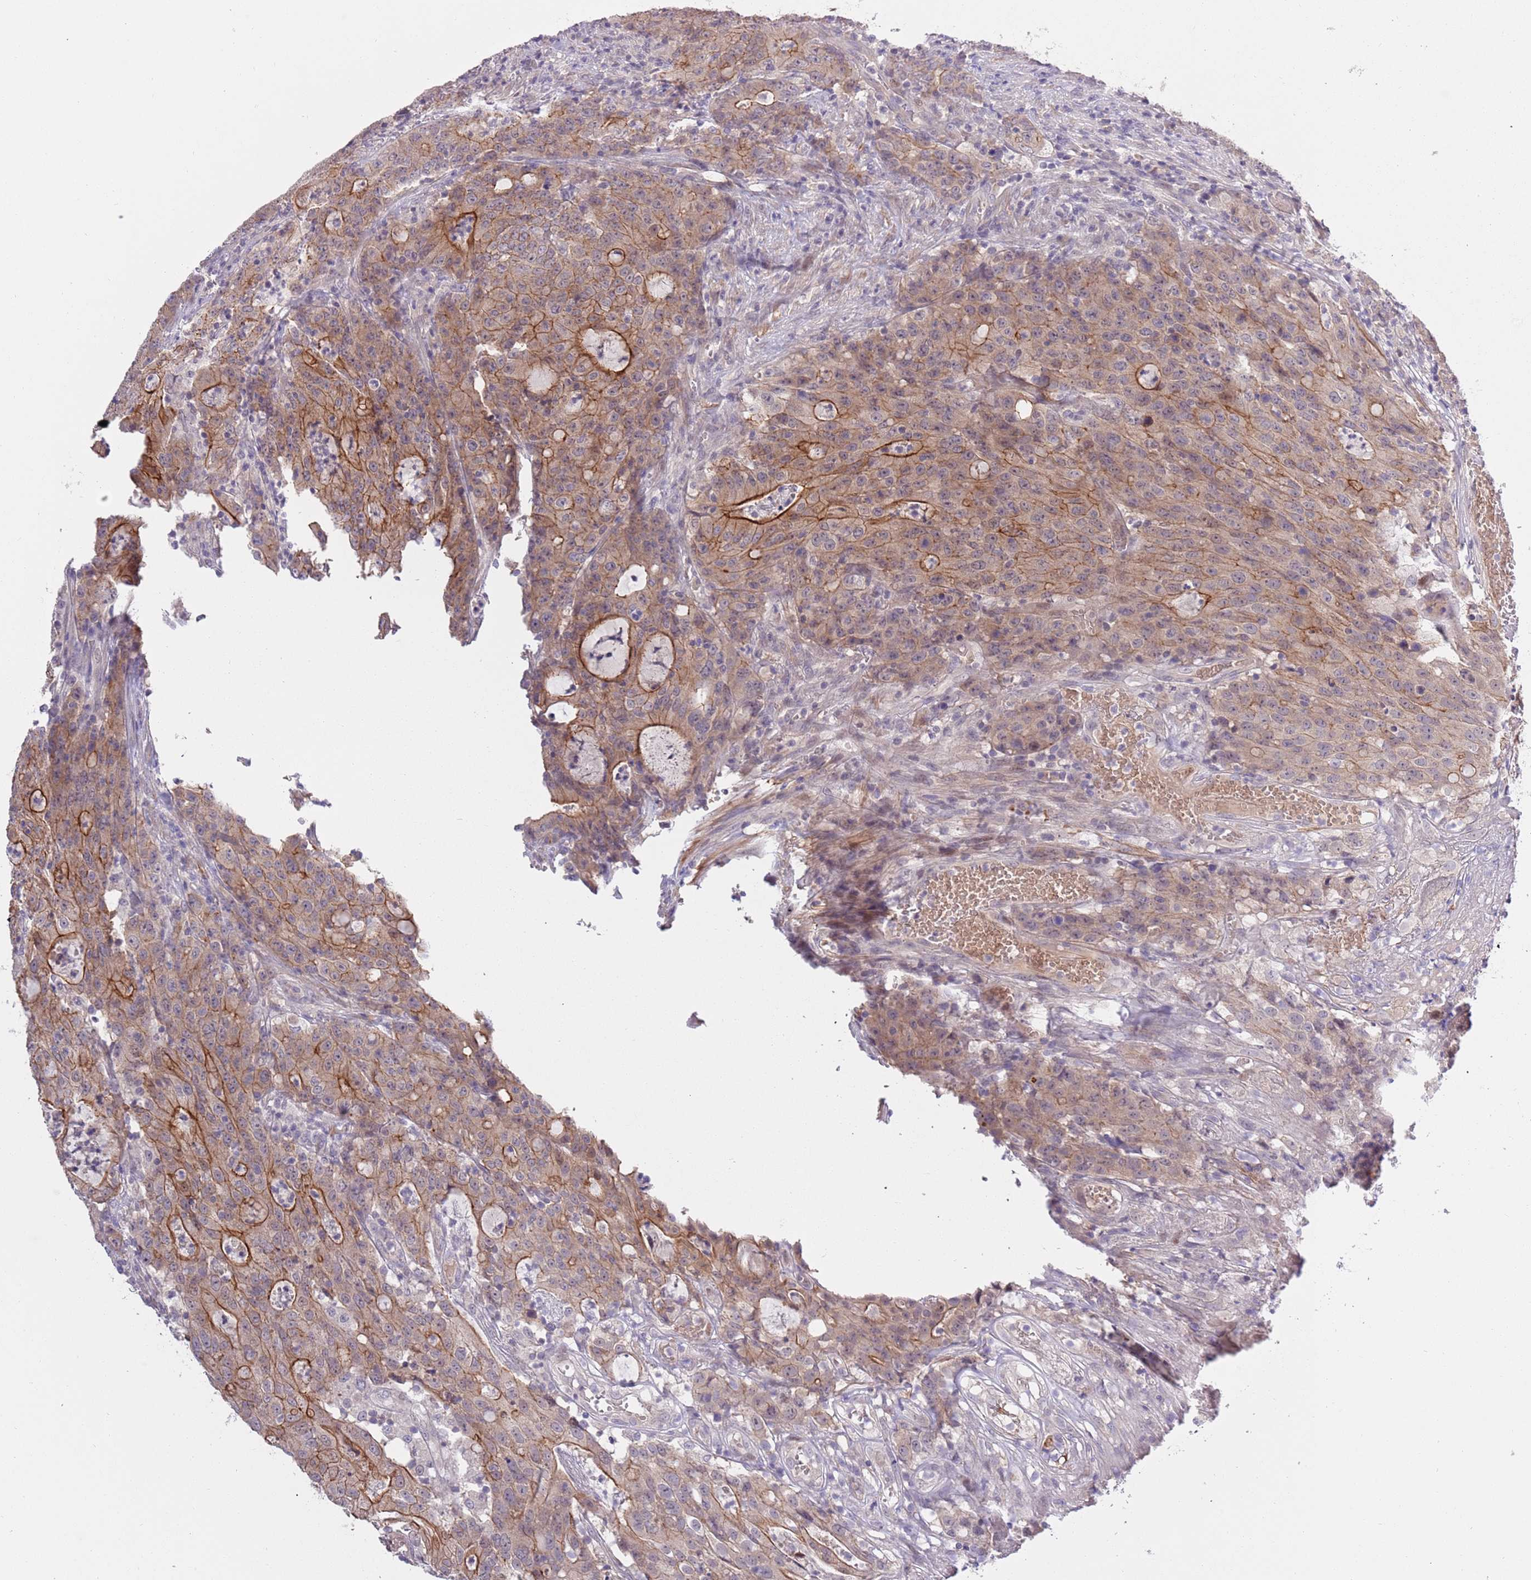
{"staining": {"intensity": "moderate", "quantity": ">75%", "location": "cytoplasmic/membranous"}, "tissue": "colorectal cancer", "cell_type": "Tumor cells", "image_type": "cancer", "snomed": [{"axis": "morphology", "description": "Adenocarcinoma, NOS"}, {"axis": "topography", "description": "Colon"}], "caption": "Protein expression analysis of human colorectal cancer reveals moderate cytoplasmic/membranous staining in approximately >75% of tumor cells.", "gene": "SHROOM3", "patient": {"sex": "male", "age": 83}}